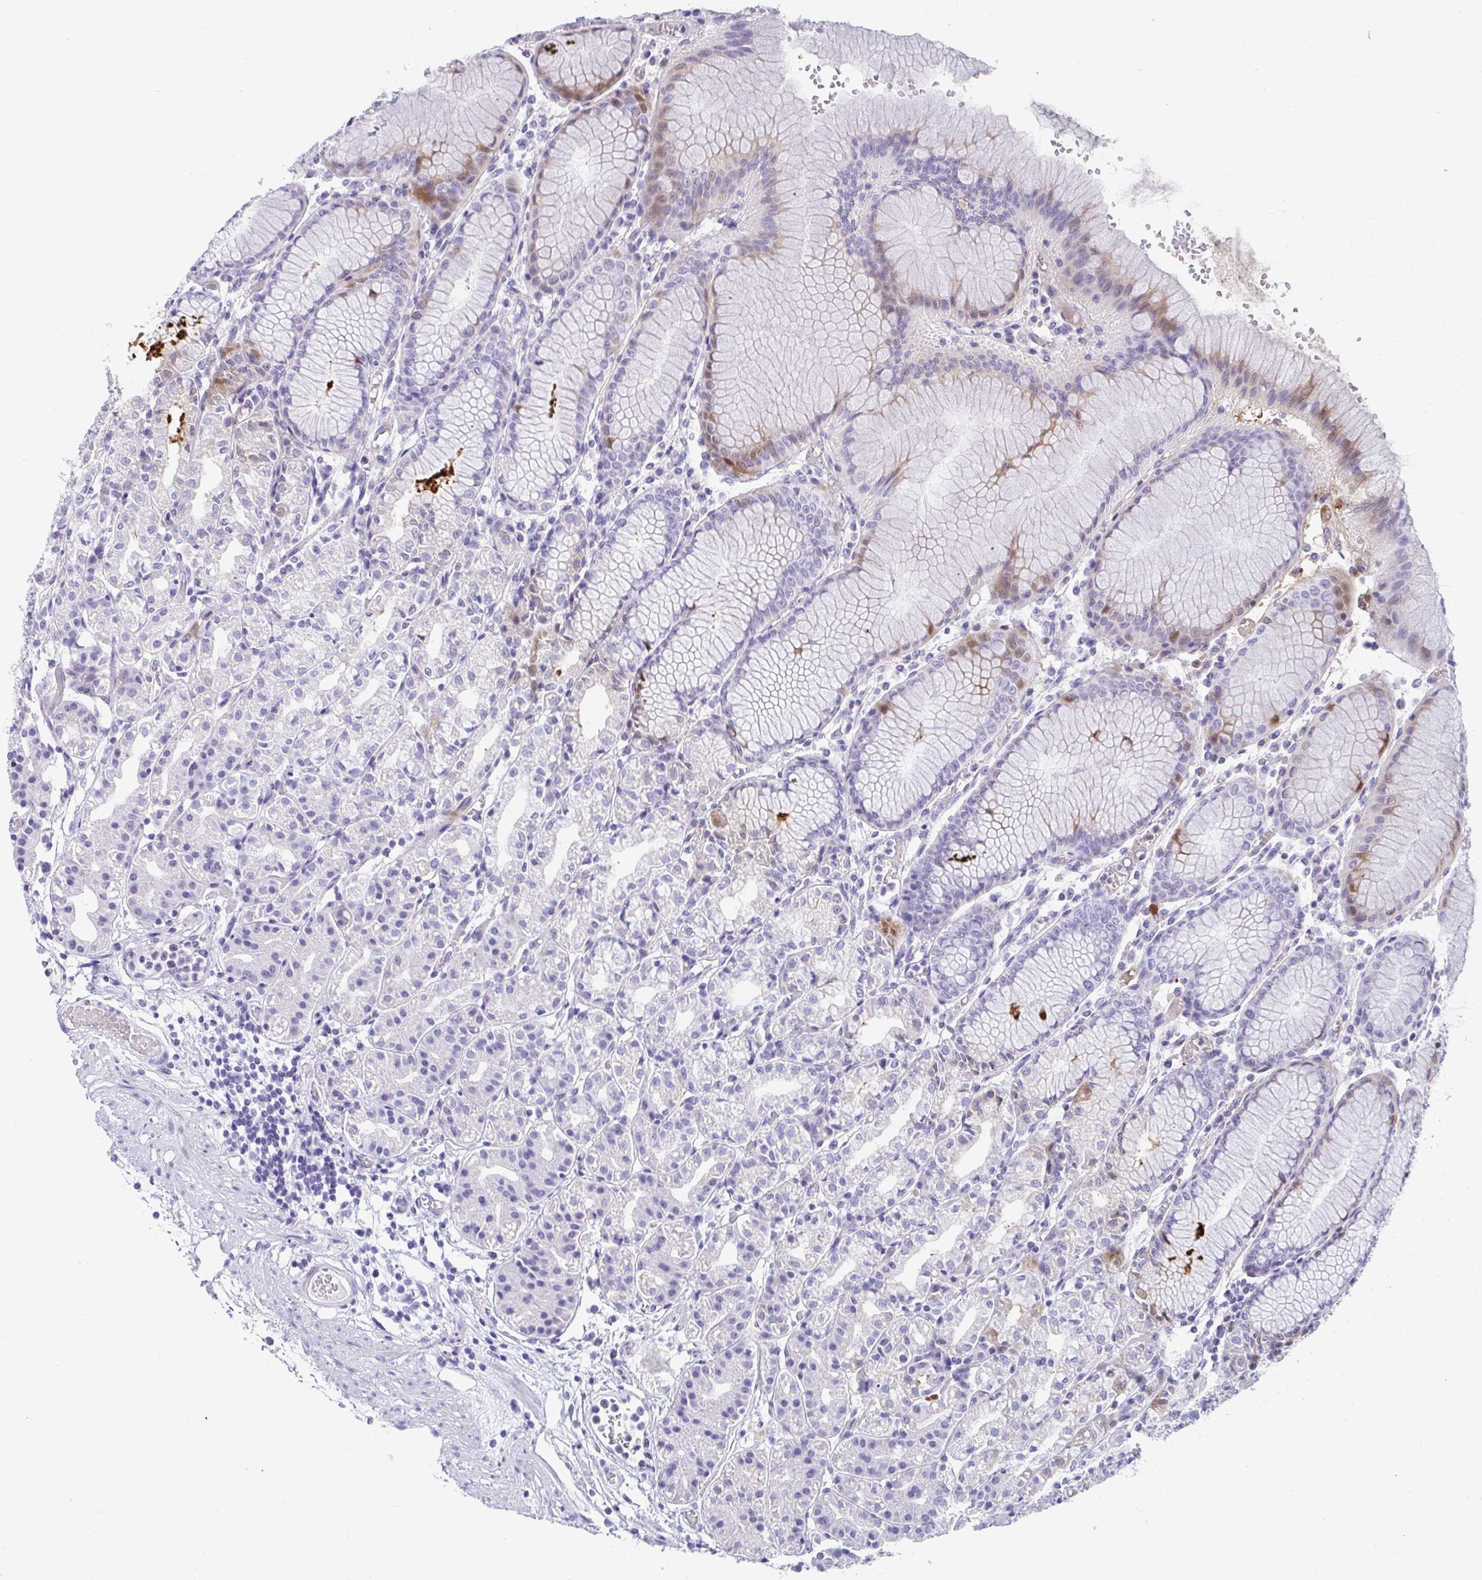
{"staining": {"intensity": "moderate", "quantity": "<25%", "location": "nuclear"}, "tissue": "stomach", "cell_type": "Glandular cells", "image_type": "normal", "snomed": [{"axis": "morphology", "description": "Normal tissue, NOS"}, {"axis": "topography", "description": "Stomach"}], "caption": "Immunohistochemistry (IHC) micrograph of normal stomach stained for a protein (brown), which displays low levels of moderate nuclear expression in approximately <25% of glandular cells.", "gene": "TTC30A", "patient": {"sex": "female", "age": 57}}